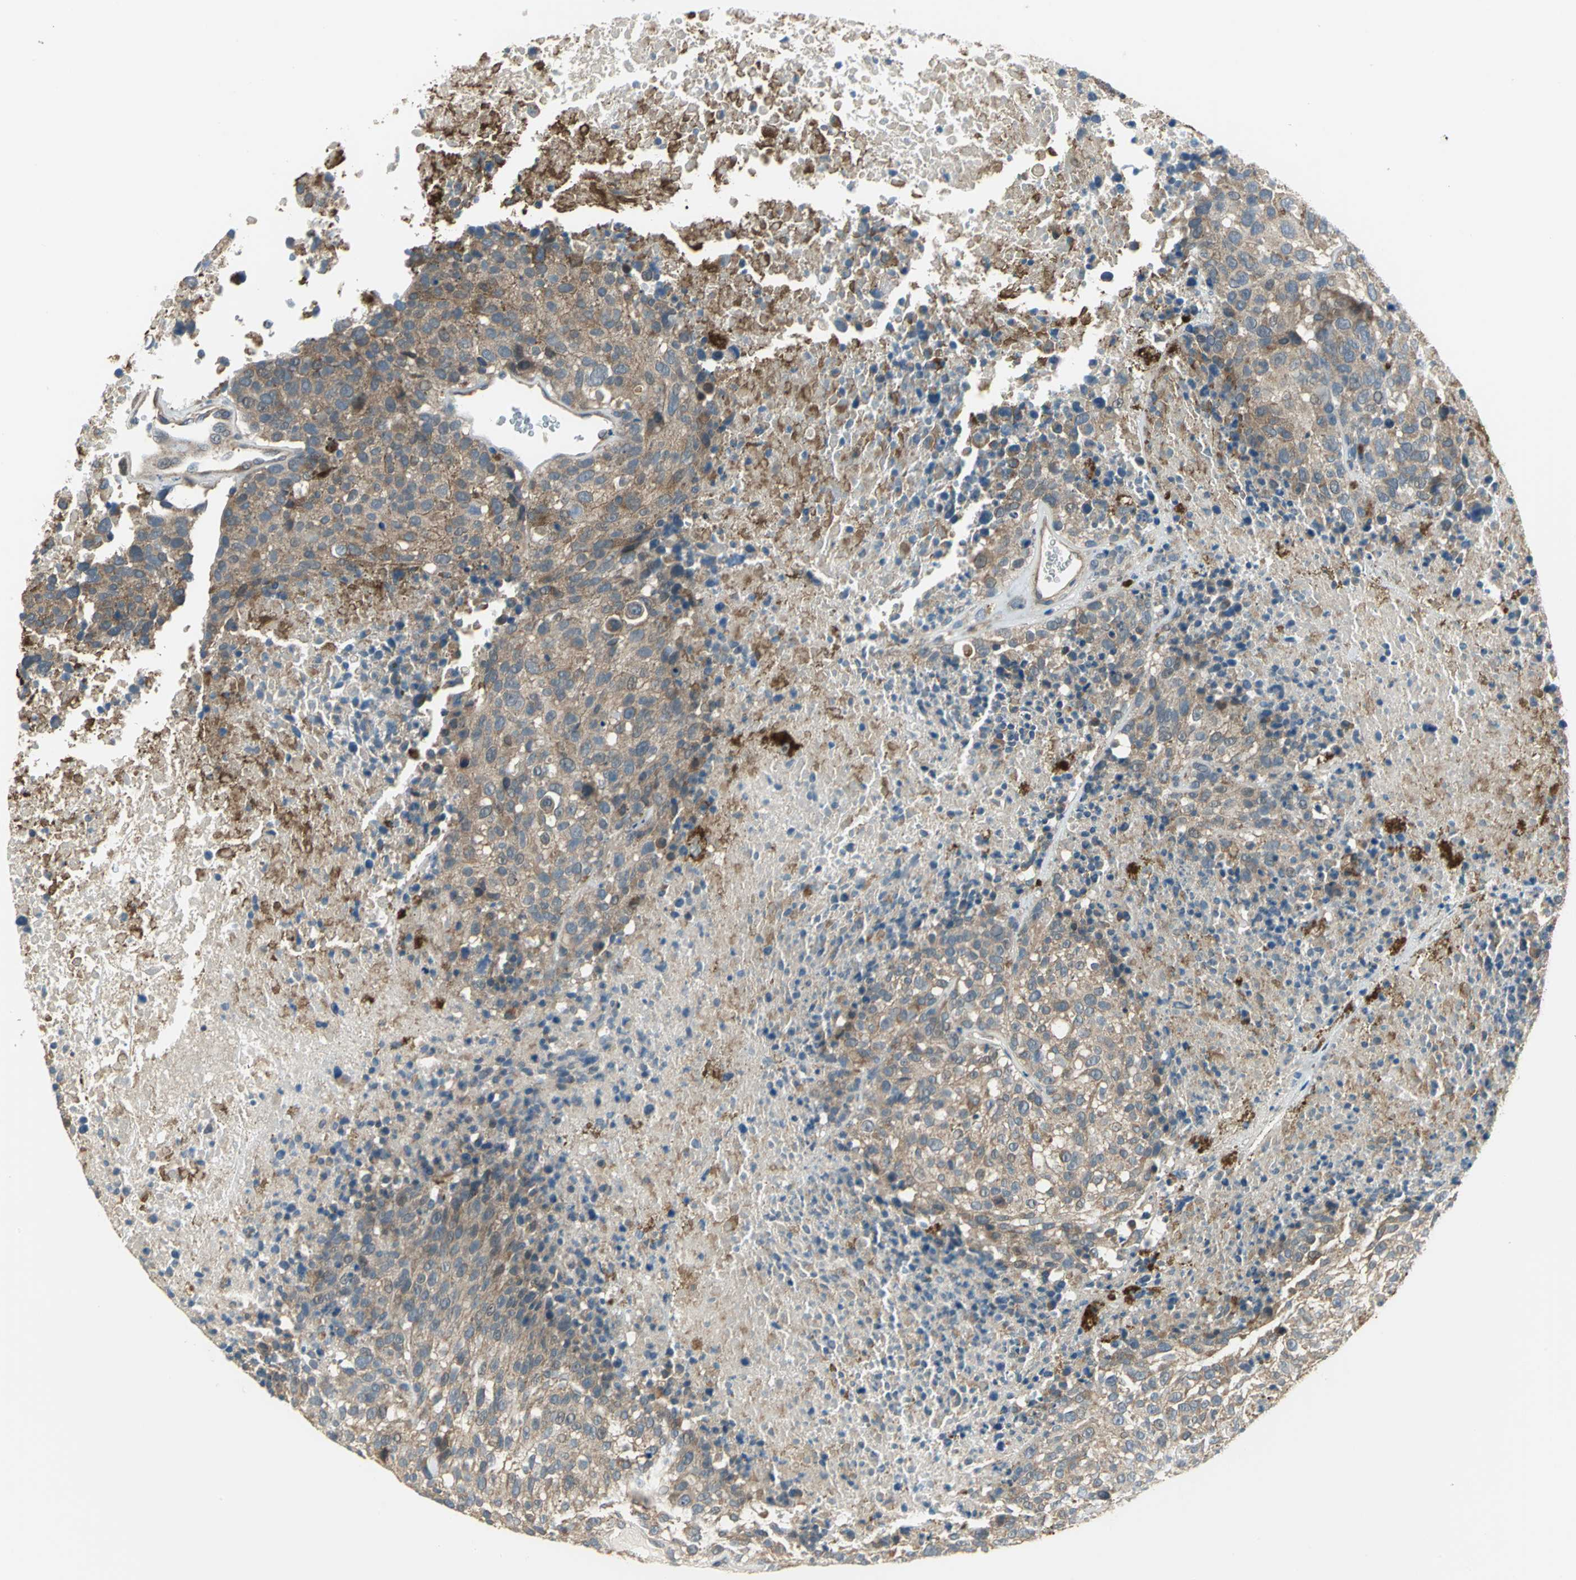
{"staining": {"intensity": "moderate", "quantity": ">75%", "location": "cytoplasmic/membranous"}, "tissue": "melanoma", "cell_type": "Tumor cells", "image_type": "cancer", "snomed": [{"axis": "morphology", "description": "Malignant melanoma, Metastatic site"}, {"axis": "topography", "description": "Cerebral cortex"}], "caption": "Brown immunohistochemical staining in human malignant melanoma (metastatic site) exhibits moderate cytoplasmic/membranous positivity in about >75% of tumor cells. The protein is shown in brown color, while the nuclei are stained blue.", "gene": "TRAK1", "patient": {"sex": "female", "age": 52}}